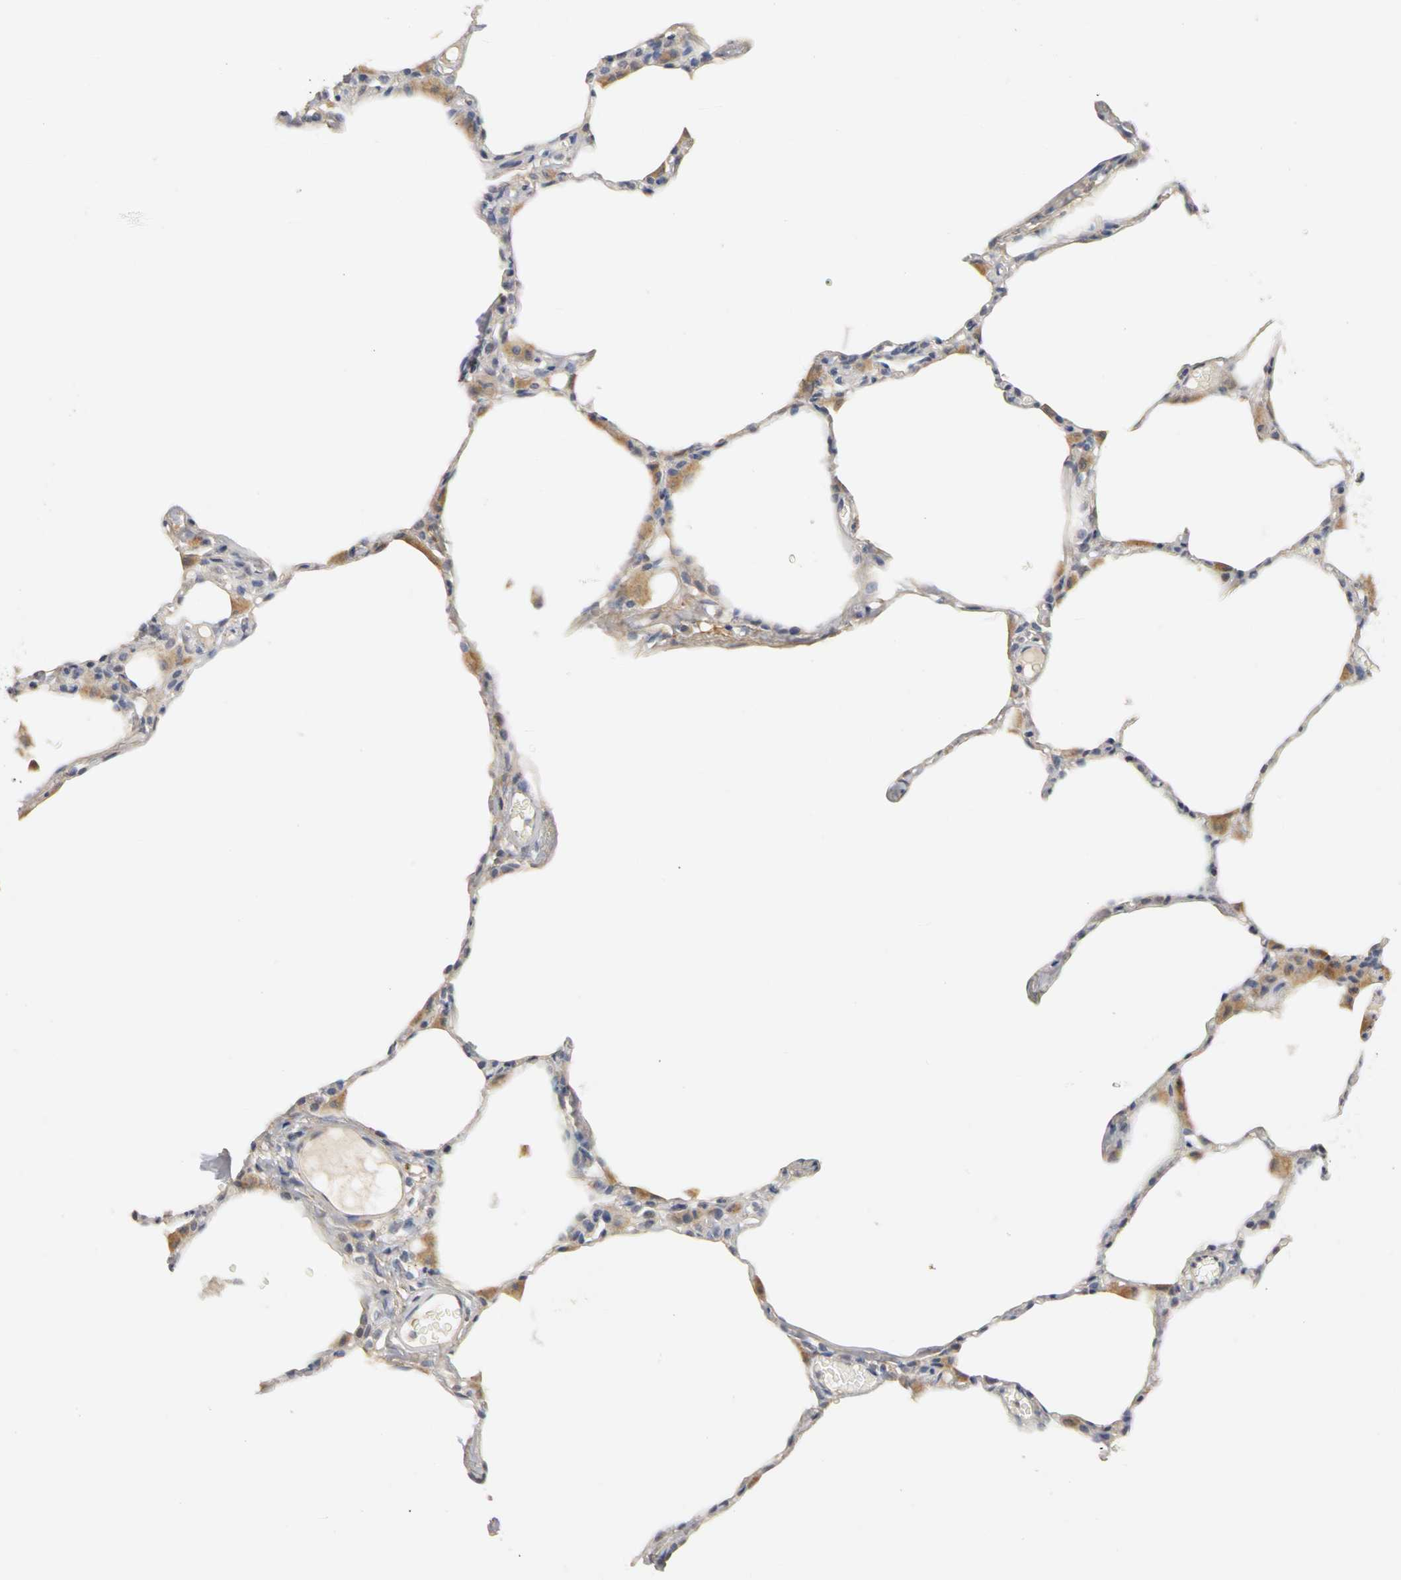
{"staining": {"intensity": "negative", "quantity": "none", "location": "none"}, "tissue": "lung", "cell_type": "Alveolar cells", "image_type": "normal", "snomed": [{"axis": "morphology", "description": "Normal tissue, NOS"}, {"axis": "topography", "description": "Lung"}], "caption": "This is a histopathology image of immunohistochemistry staining of unremarkable lung, which shows no staining in alveolar cells.", "gene": "PGR", "patient": {"sex": "female", "age": 49}}